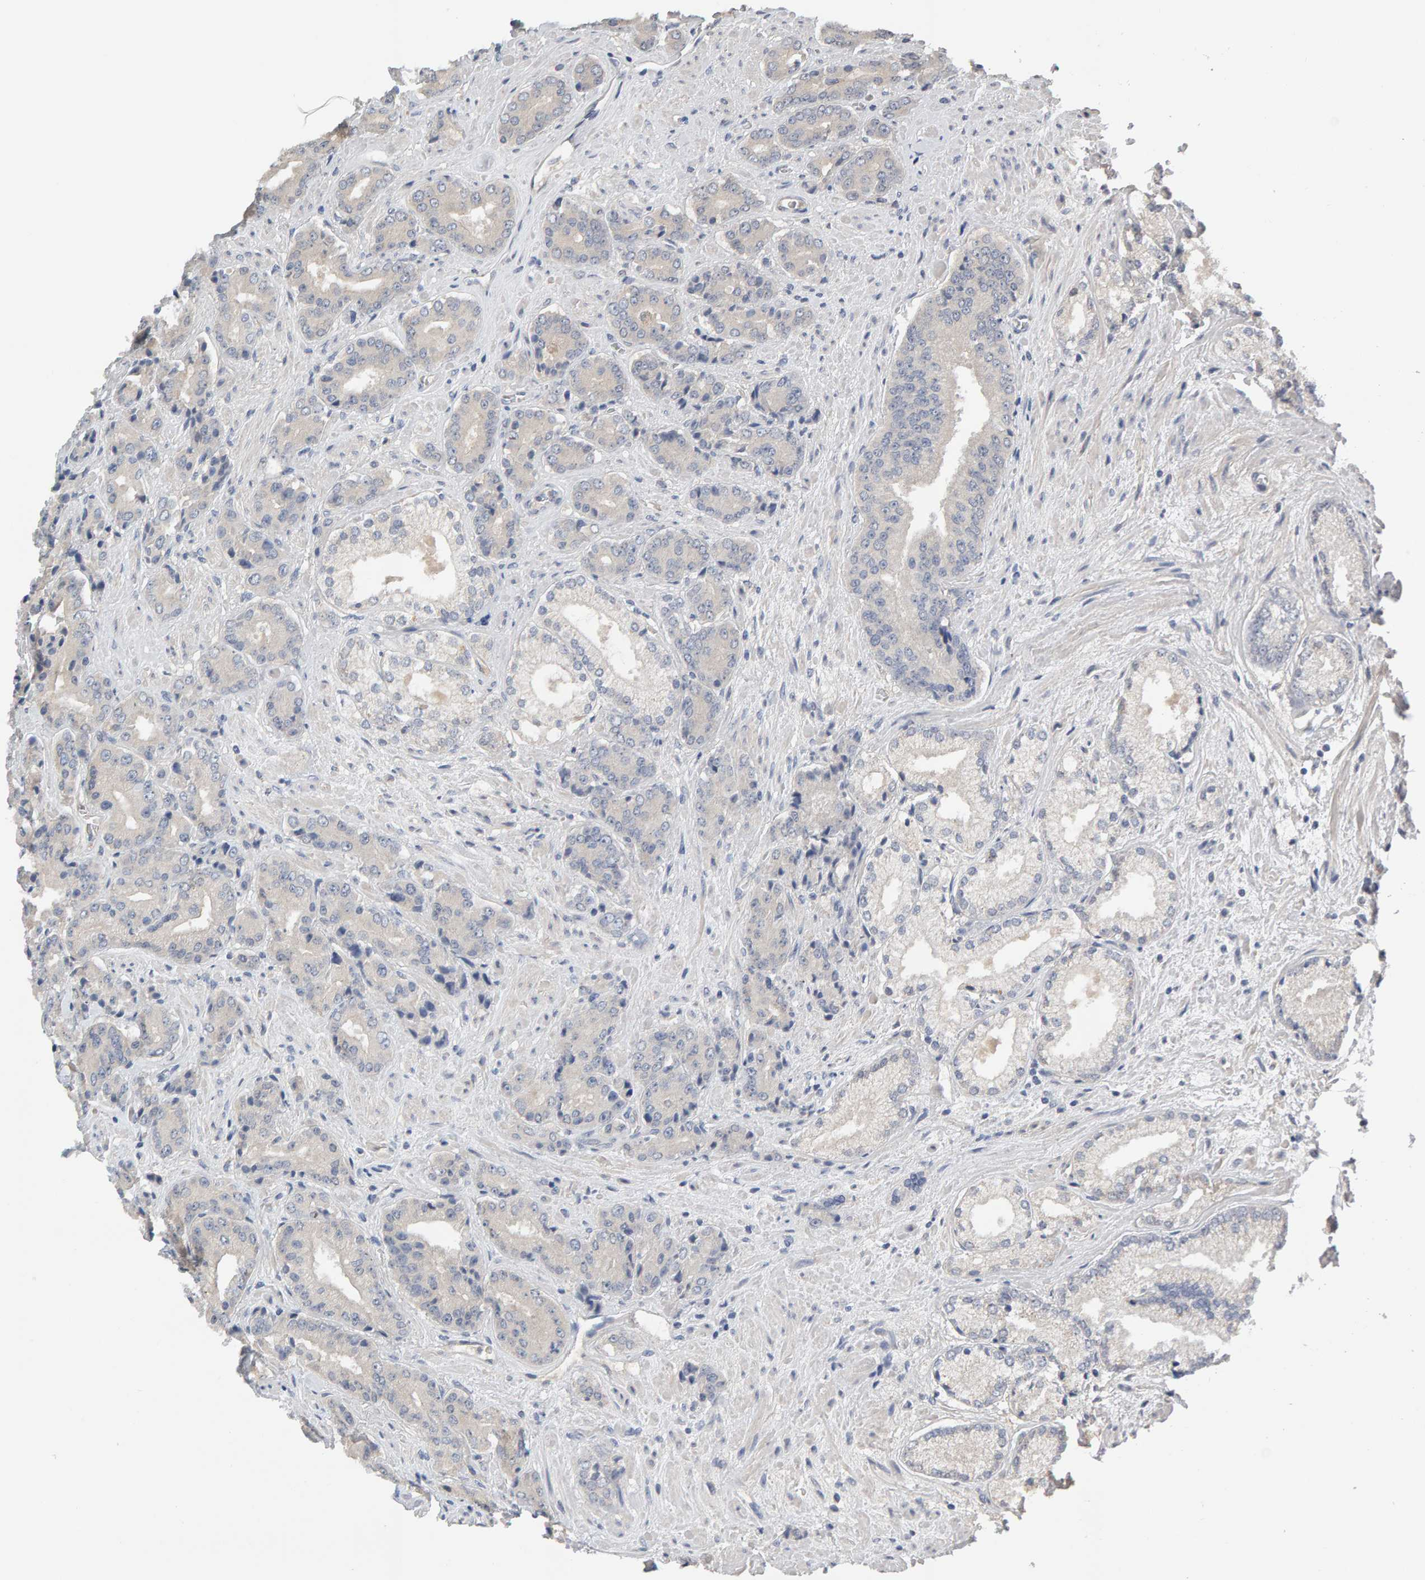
{"staining": {"intensity": "negative", "quantity": "none", "location": "none"}, "tissue": "prostate cancer", "cell_type": "Tumor cells", "image_type": "cancer", "snomed": [{"axis": "morphology", "description": "Adenocarcinoma, High grade"}, {"axis": "topography", "description": "Prostate"}], "caption": "A micrograph of human adenocarcinoma (high-grade) (prostate) is negative for staining in tumor cells.", "gene": "GFUS", "patient": {"sex": "male", "age": 71}}